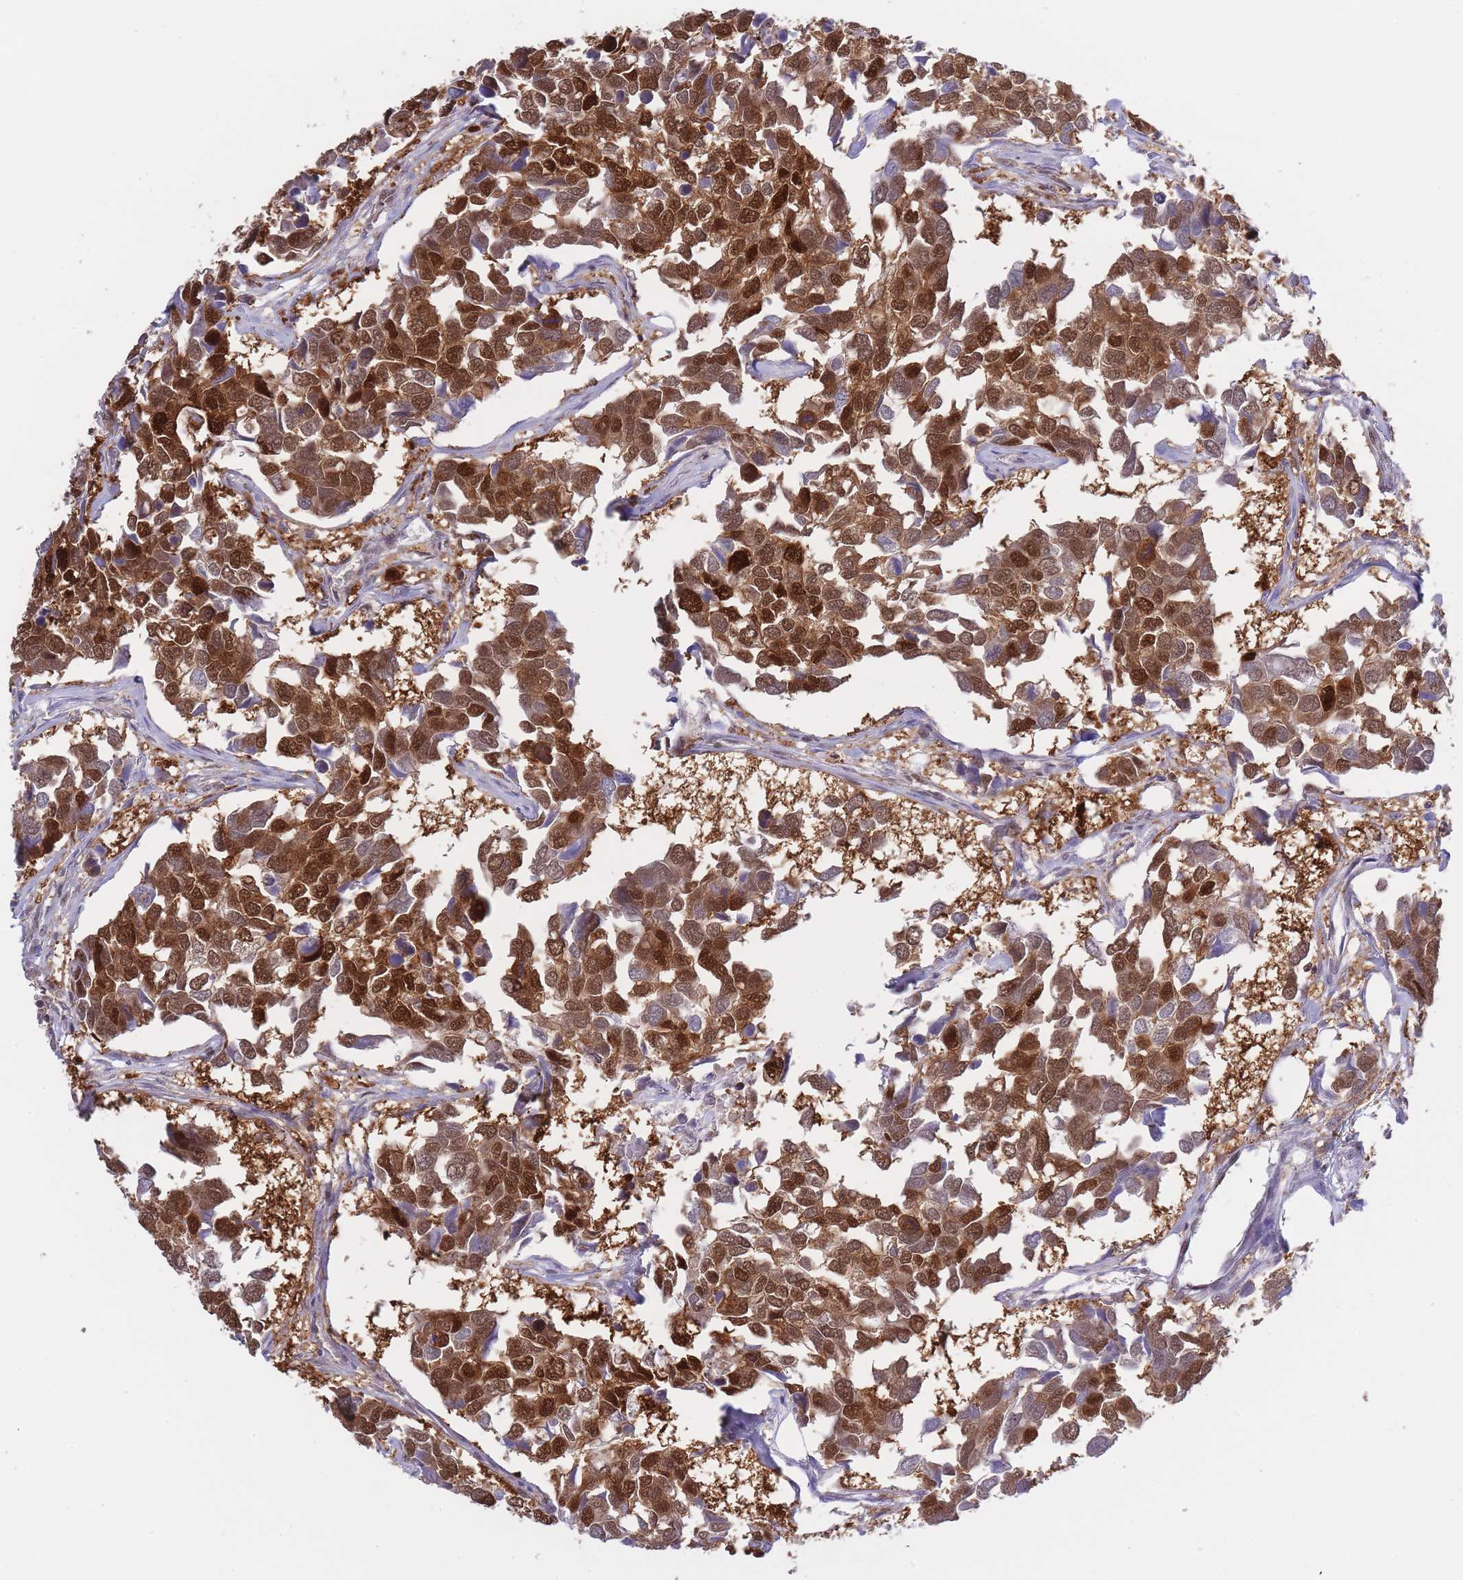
{"staining": {"intensity": "moderate", "quantity": ">75%", "location": "cytoplasmic/membranous,nuclear"}, "tissue": "breast cancer", "cell_type": "Tumor cells", "image_type": "cancer", "snomed": [{"axis": "morphology", "description": "Duct carcinoma"}, {"axis": "topography", "description": "Breast"}], "caption": "Protein expression analysis of human infiltrating ductal carcinoma (breast) reveals moderate cytoplasmic/membranous and nuclear positivity in about >75% of tumor cells.", "gene": "NSFL1C", "patient": {"sex": "female", "age": 83}}